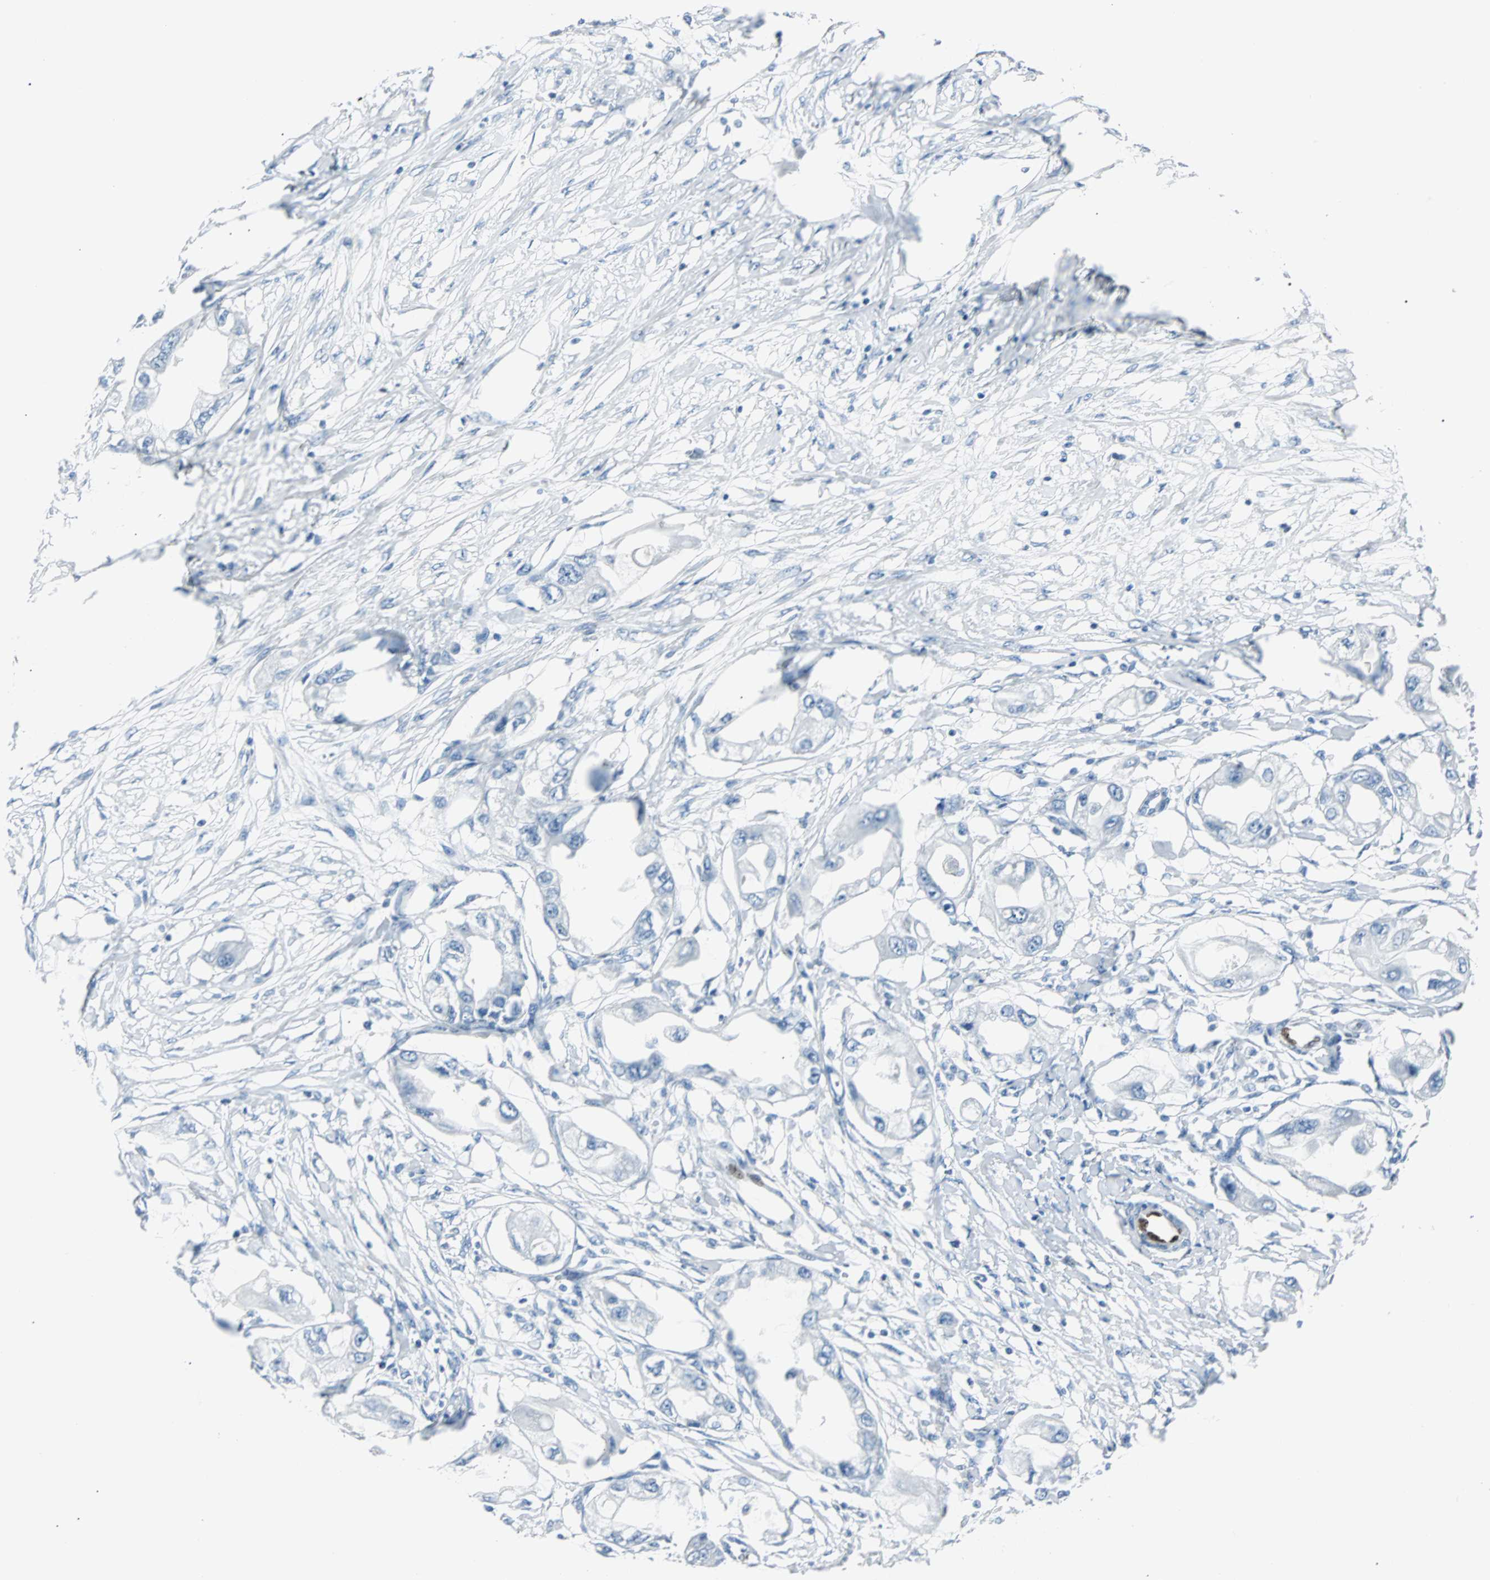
{"staining": {"intensity": "negative", "quantity": "none", "location": "none"}, "tissue": "endometrial cancer", "cell_type": "Tumor cells", "image_type": "cancer", "snomed": [{"axis": "morphology", "description": "Adenocarcinoma, NOS"}, {"axis": "topography", "description": "Endometrium"}], "caption": "Tumor cells show no significant protein positivity in endometrial adenocarcinoma.", "gene": "IL33", "patient": {"sex": "female", "age": 67}}